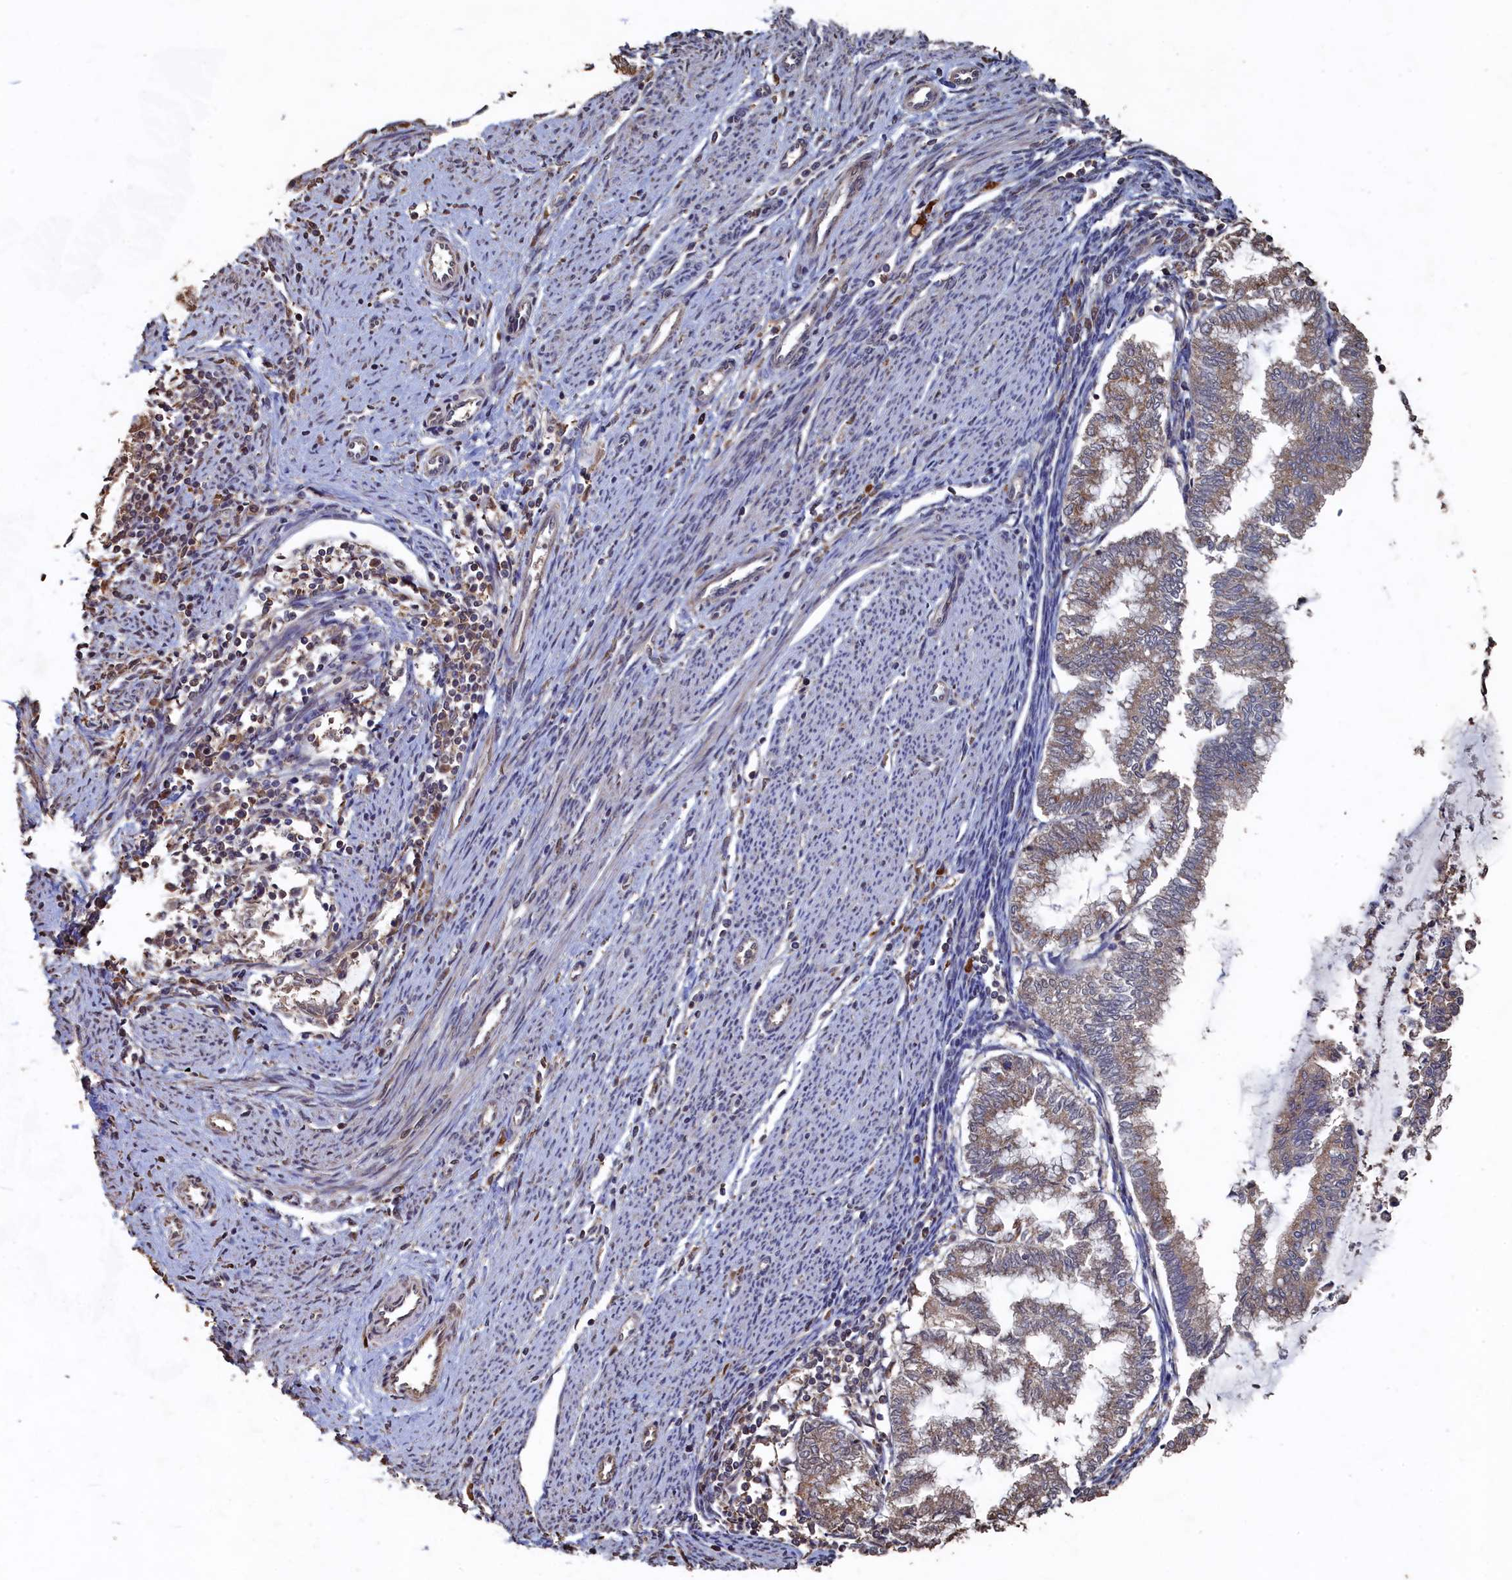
{"staining": {"intensity": "weak", "quantity": "25%-75%", "location": "cytoplasmic/membranous"}, "tissue": "endometrial cancer", "cell_type": "Tumor cells", "image_type": "cancer", "snomed": [{"axis": "morphology", "description": "Adenocarcinoma, NOS"}, {"axis": "topography", "description": "Endometrium"}], "caption": "Brown immunohistochemical staining in human endometrial cancer (adenocarcinoma) demonstrates weak cytoplasmic/membranous positivity in about 25%-75% of tumor cells.", "gene": "PIGN", "patient": {"sex": "female", "age": 79}}